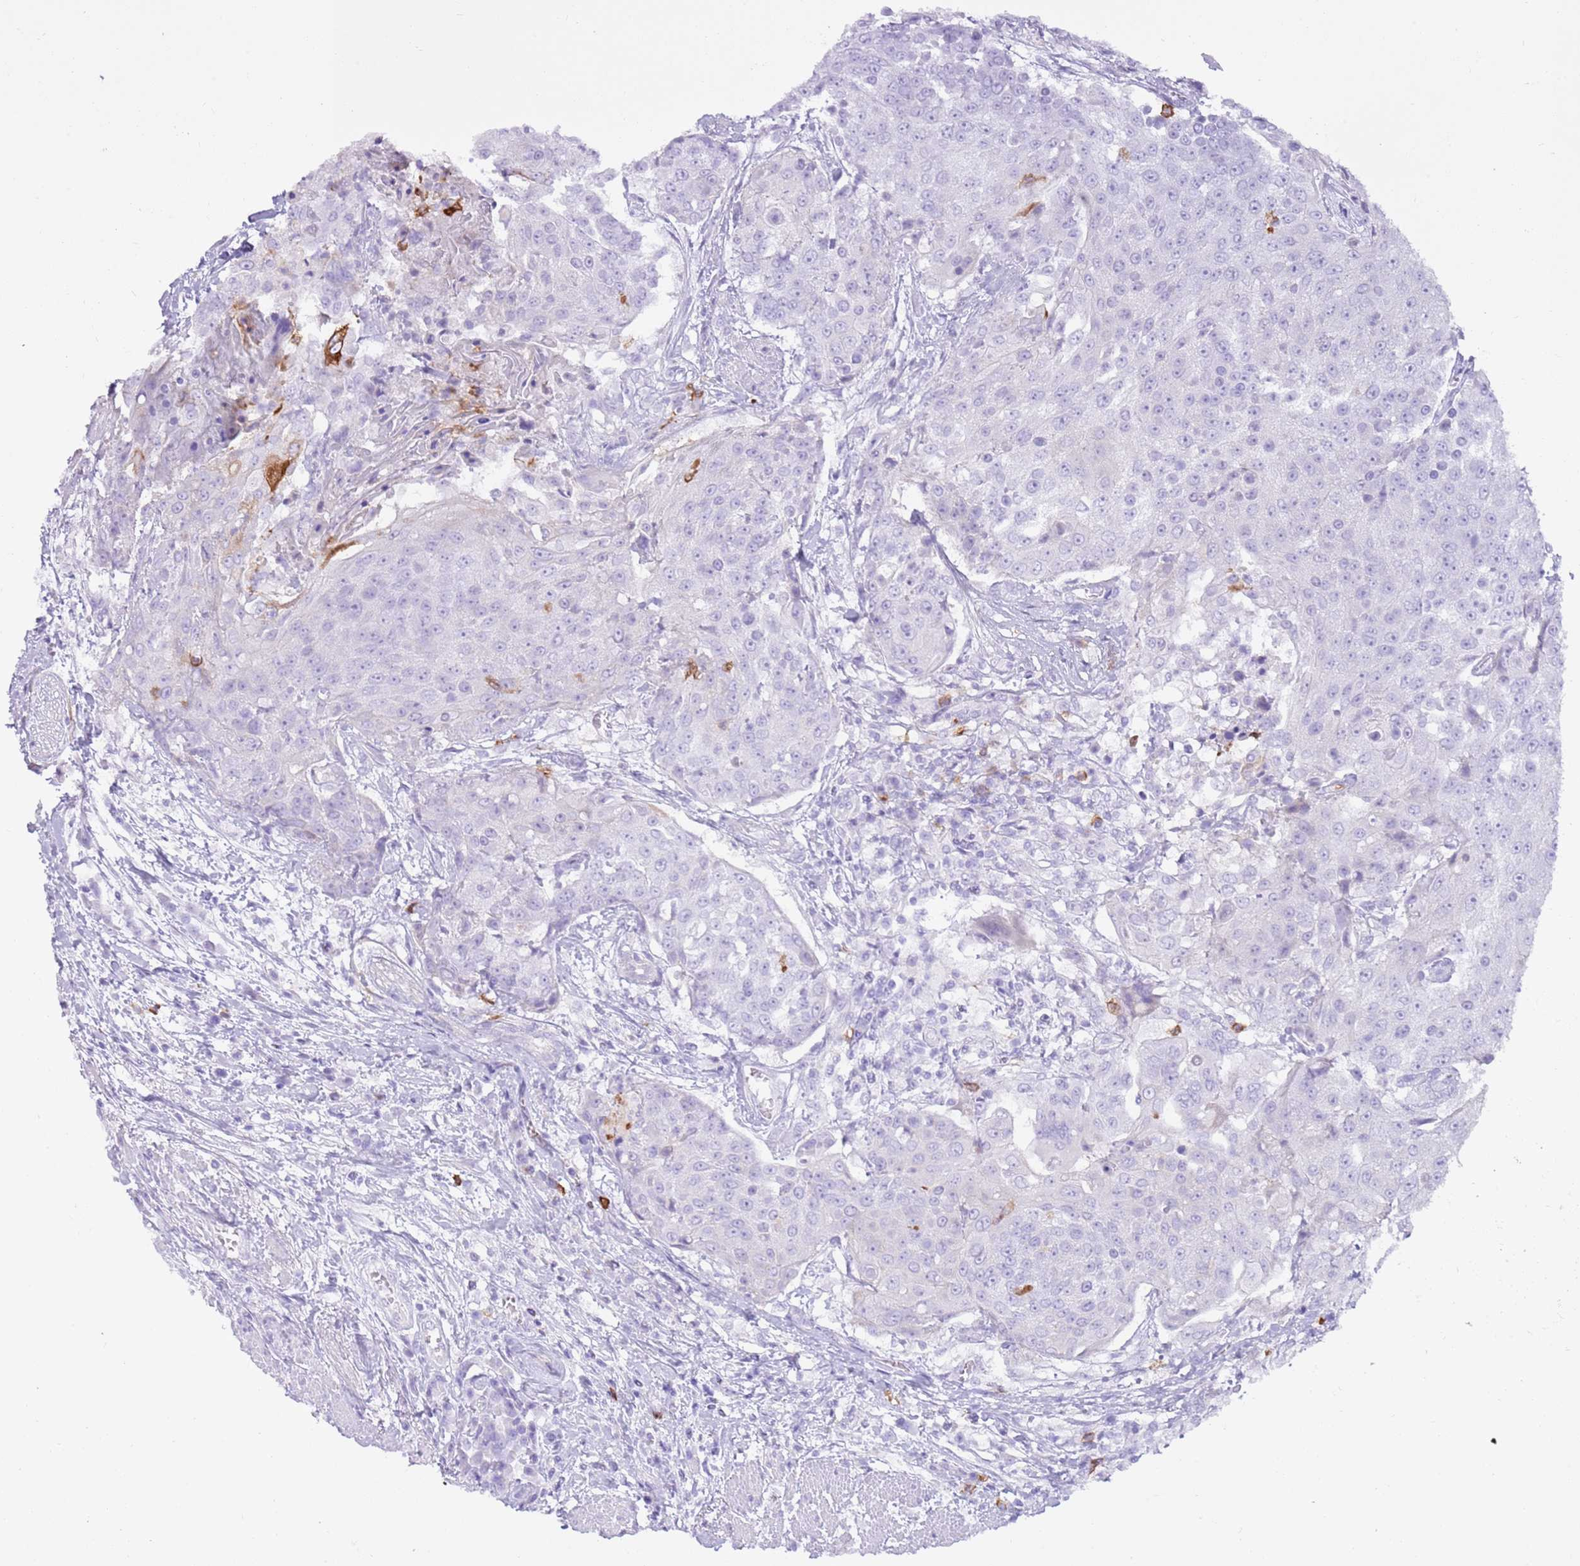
{"staining": {"intensity": "negative", "quantity": "none", "location": "none"}, "tissue": "urothelial cancer", "cell_type": "Tumor cells", "image_type": "cancer", "snomed": [{"axis": "morphology", "description": "Urothelial carcinoma, High grade"}, {"axis": "topography", "description": "Urinary bladder"}], "caption": "Urothelial cancer stained for a protein using immunohistochemistry (IHC) exhibits no staining tumor cells.", "gene": "CD177", "patient": {"sex": "female", "age": 63}}